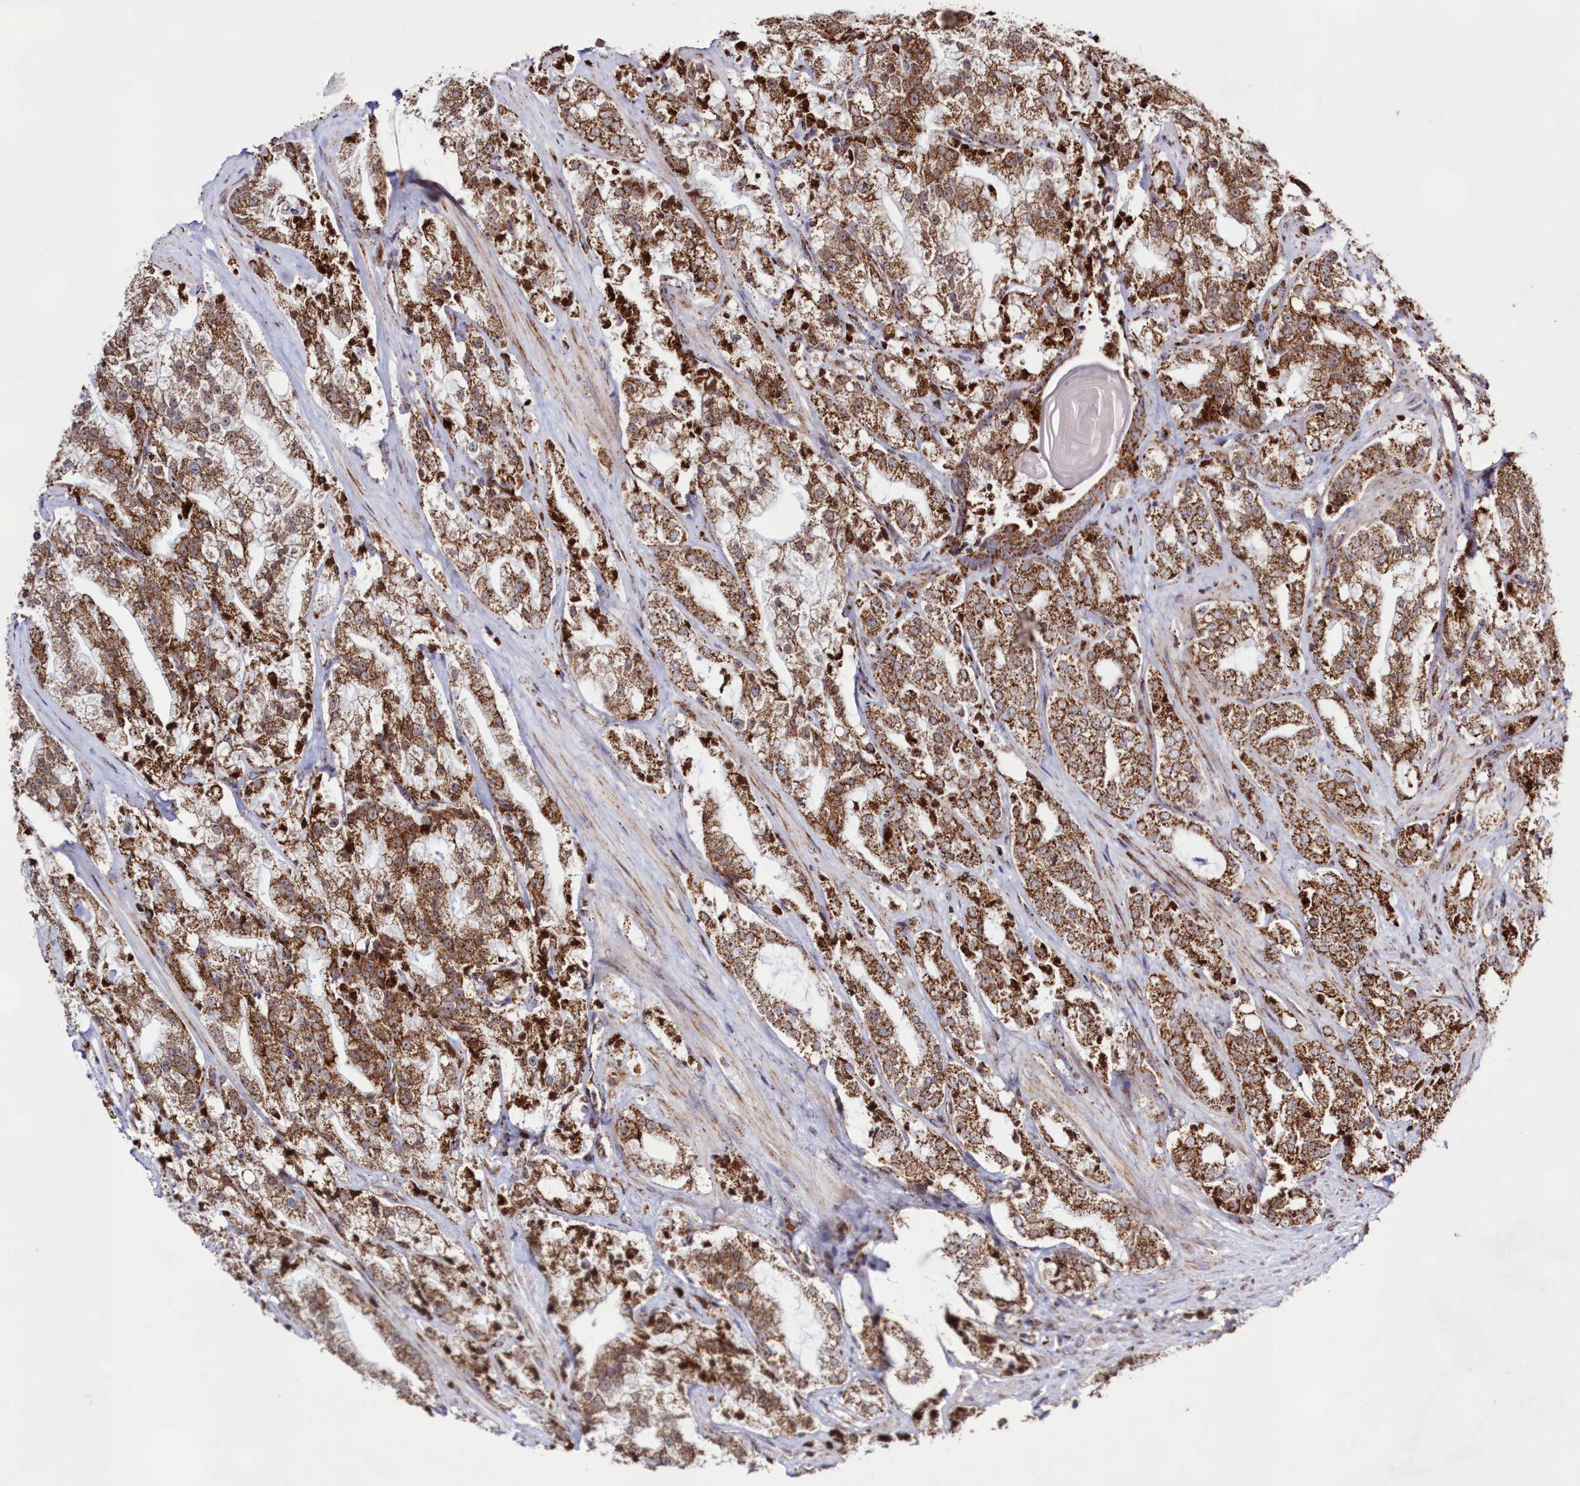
{"staining": {"intensity": "moderate", "quantity": ">75%", "location": "cytoplasmic/membranous"}, "tissue": "prostate cancer", "cell_type": "Tumor cells", "image_type": "cancer", "snomed": [{"axis": "morphology", "description": "Adenocarcinoma, High grade"}, {"axis": "topography", "description": "Prostate"}], "caption": "A photomicrograph of human adenocarcinoma (high-grade) (prostate) stained for a protein demonstrates moderate cytoplasmic/membranous brown staining in tumor cells.", "gene": "HADHB", "patient": {"sex": "male", "age": 64}}